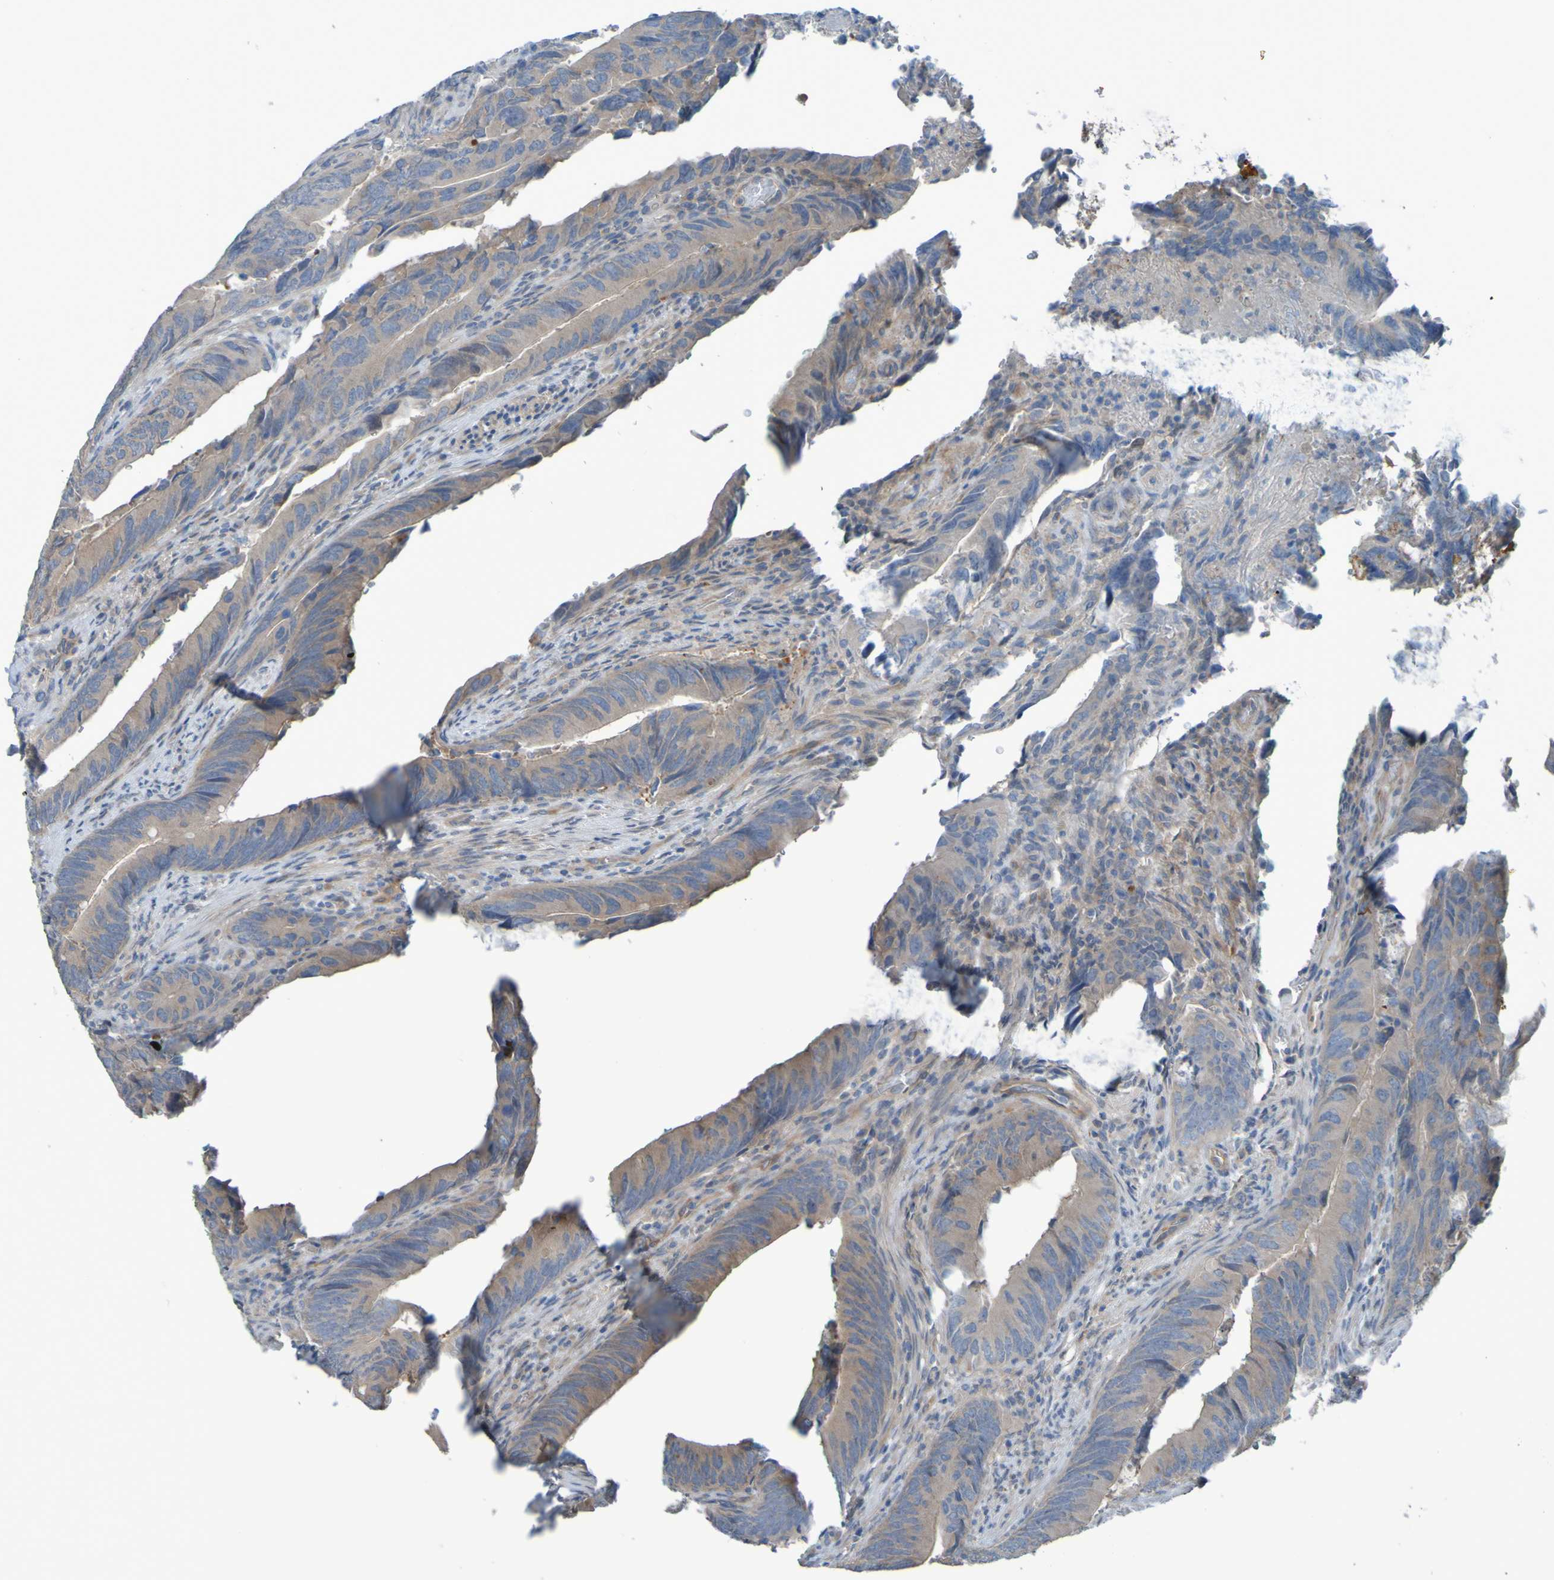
{"staining": {"intensity": "weak", "quantity": ">75%", "location": "cytoplasmic/membranous"}, "tissue": "colorectal cancer", "cell_type": "Tumor cells", "image_type": "cancer", "snomed": [{"axis": "morphology", "description": "Normal tissue, NOS"}, {"axis": "morphology", "description": "Adenocarcinoma, NOS"}, {"axis": "topography", "description": "Colon"}], "caption": "An immunohistochemistry (IHC) micrograph of neoplastic tissue is shown. Protein staining in brown labels weak cytoplasmic/membranous positivity in colorectal cancer (adenocarcinoma) within tumor cells.", "gene": "NPRL3", "patient": {"sex": "male", "age": 56}}